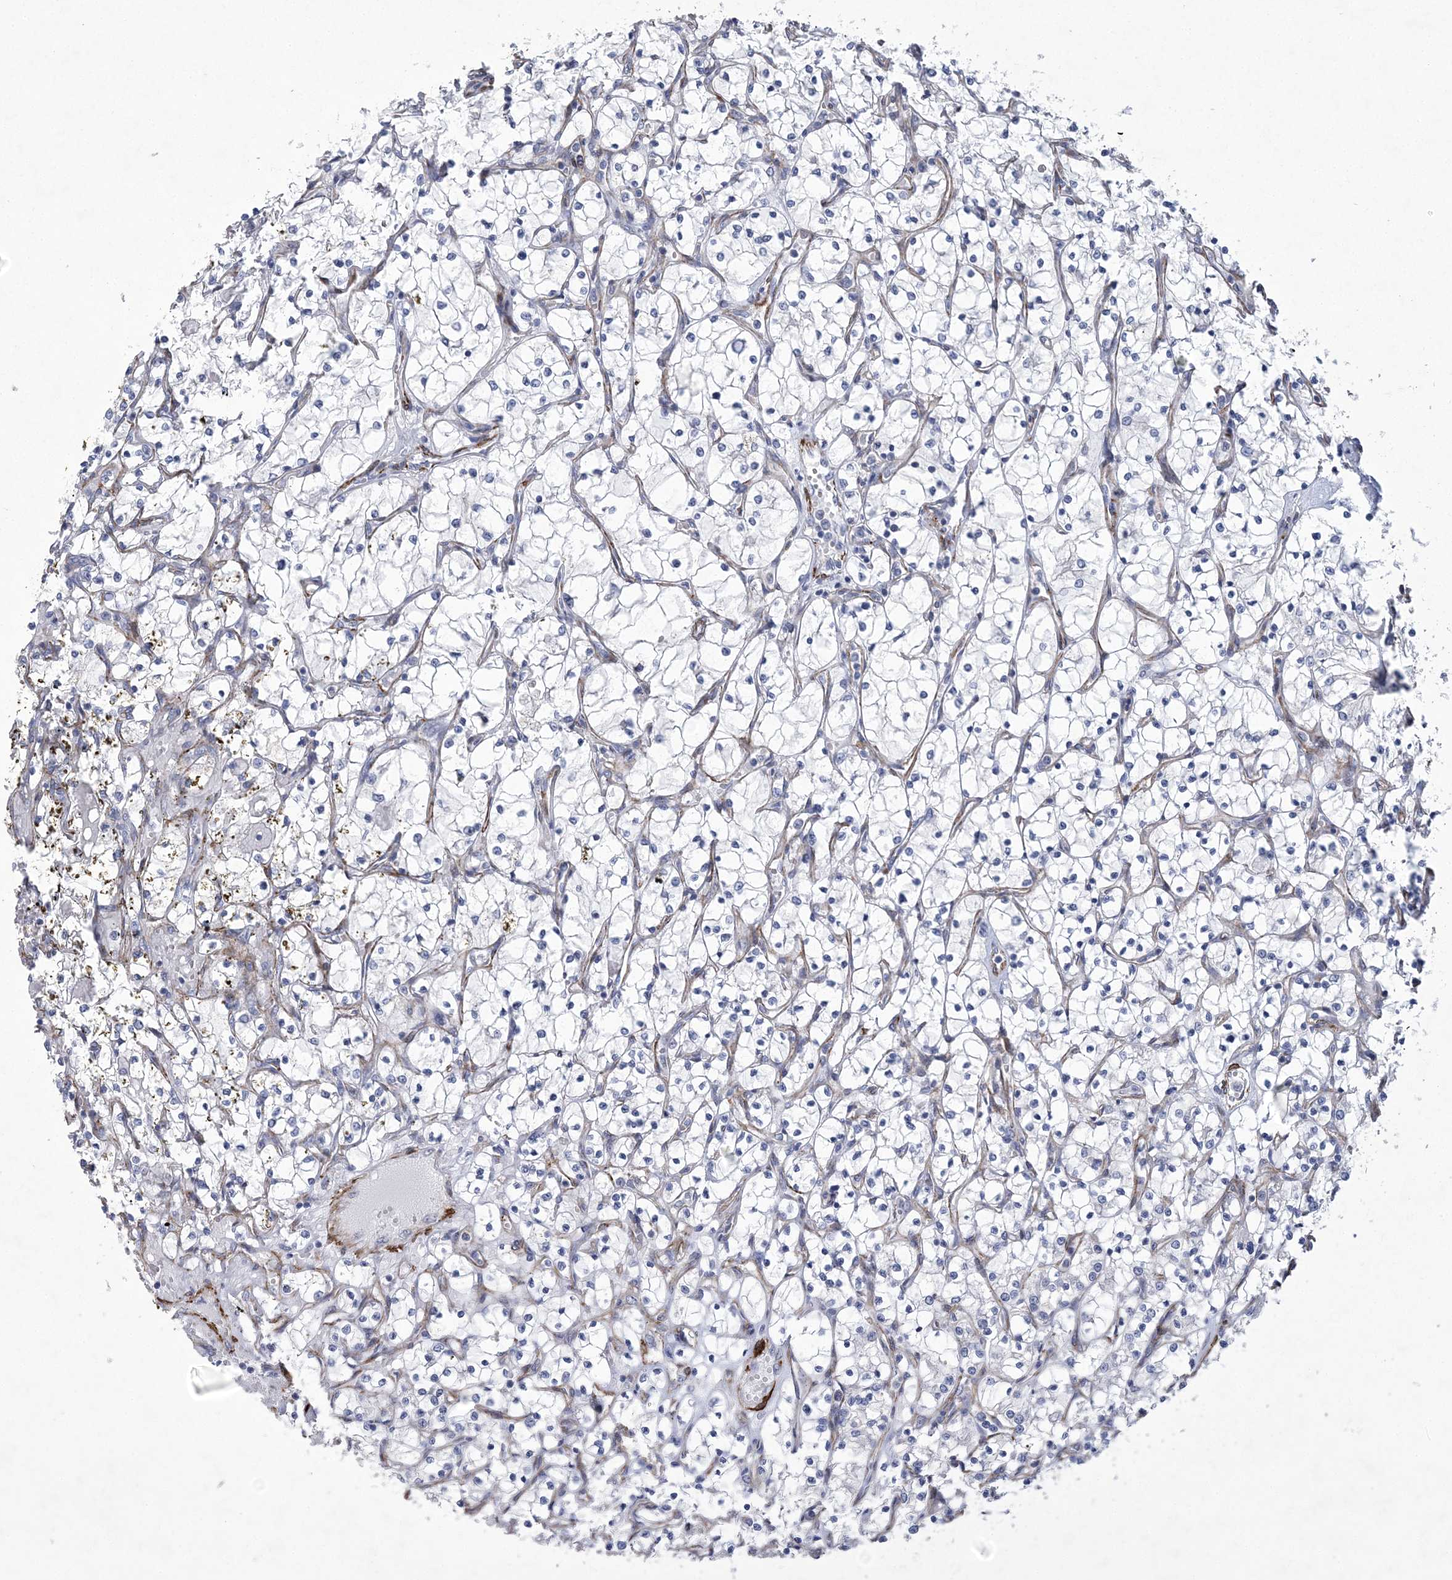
{"staining": {"intensity": "negative", "quantity": "none", "location": "none"}, "tissue": "renal cancer", "cell_type": "Tumor cells", "image_type": "cancer", "snomed": [{"axis": "morphology", "description": "Adenocarcinoma, NOS"}, {"axis": "topography", "description": "Kidney"}], "caption": "This is an immunohistochemistry (IHC) micrograph of human renal adenocarcinoma. There is no staining in tumor cells.", "gene": "ARSJ", "patient": {"sex": "female", "age": 69}}